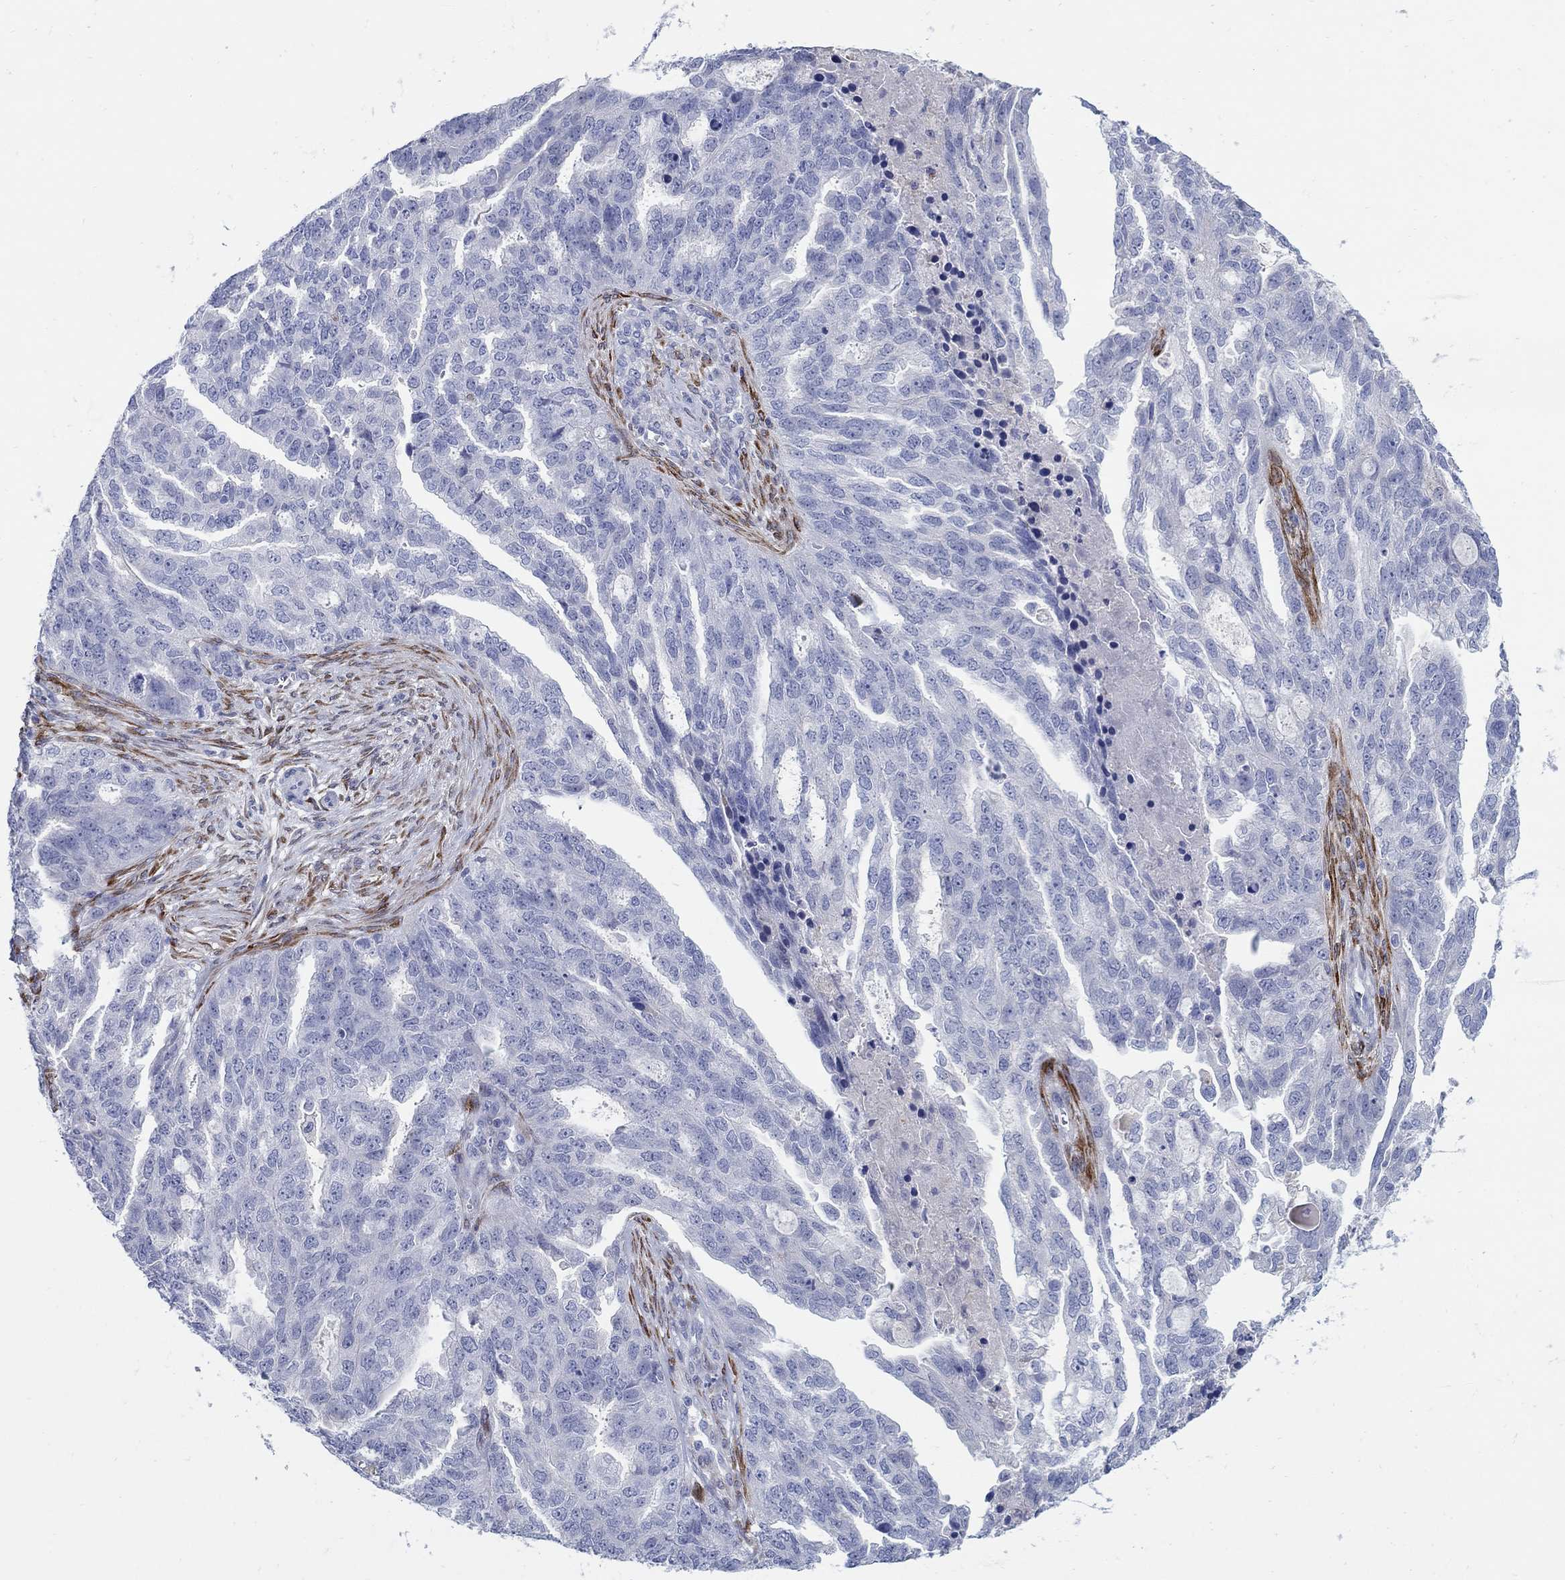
{"staining": {"intensity": "negative", "quantity": "none", "location": "none"}, "tissue": "ovarian cancer", "cell_type": "Tumor cells", "image_type": "cancer", "snomed": [{"axis": "morphology", "description": "Cystadenocarcinoma, serous, NOS"}, {"axis": "topography", "description": "Ovary"}], "caption": "High power microscopy micrograph of an immunohistochemistry (IHC) histopathology image of ovarian cancer, revealing no significant staining in tumor cells.", "gene": "REEP2", "patient": {"sex": "female", "age": 51}}